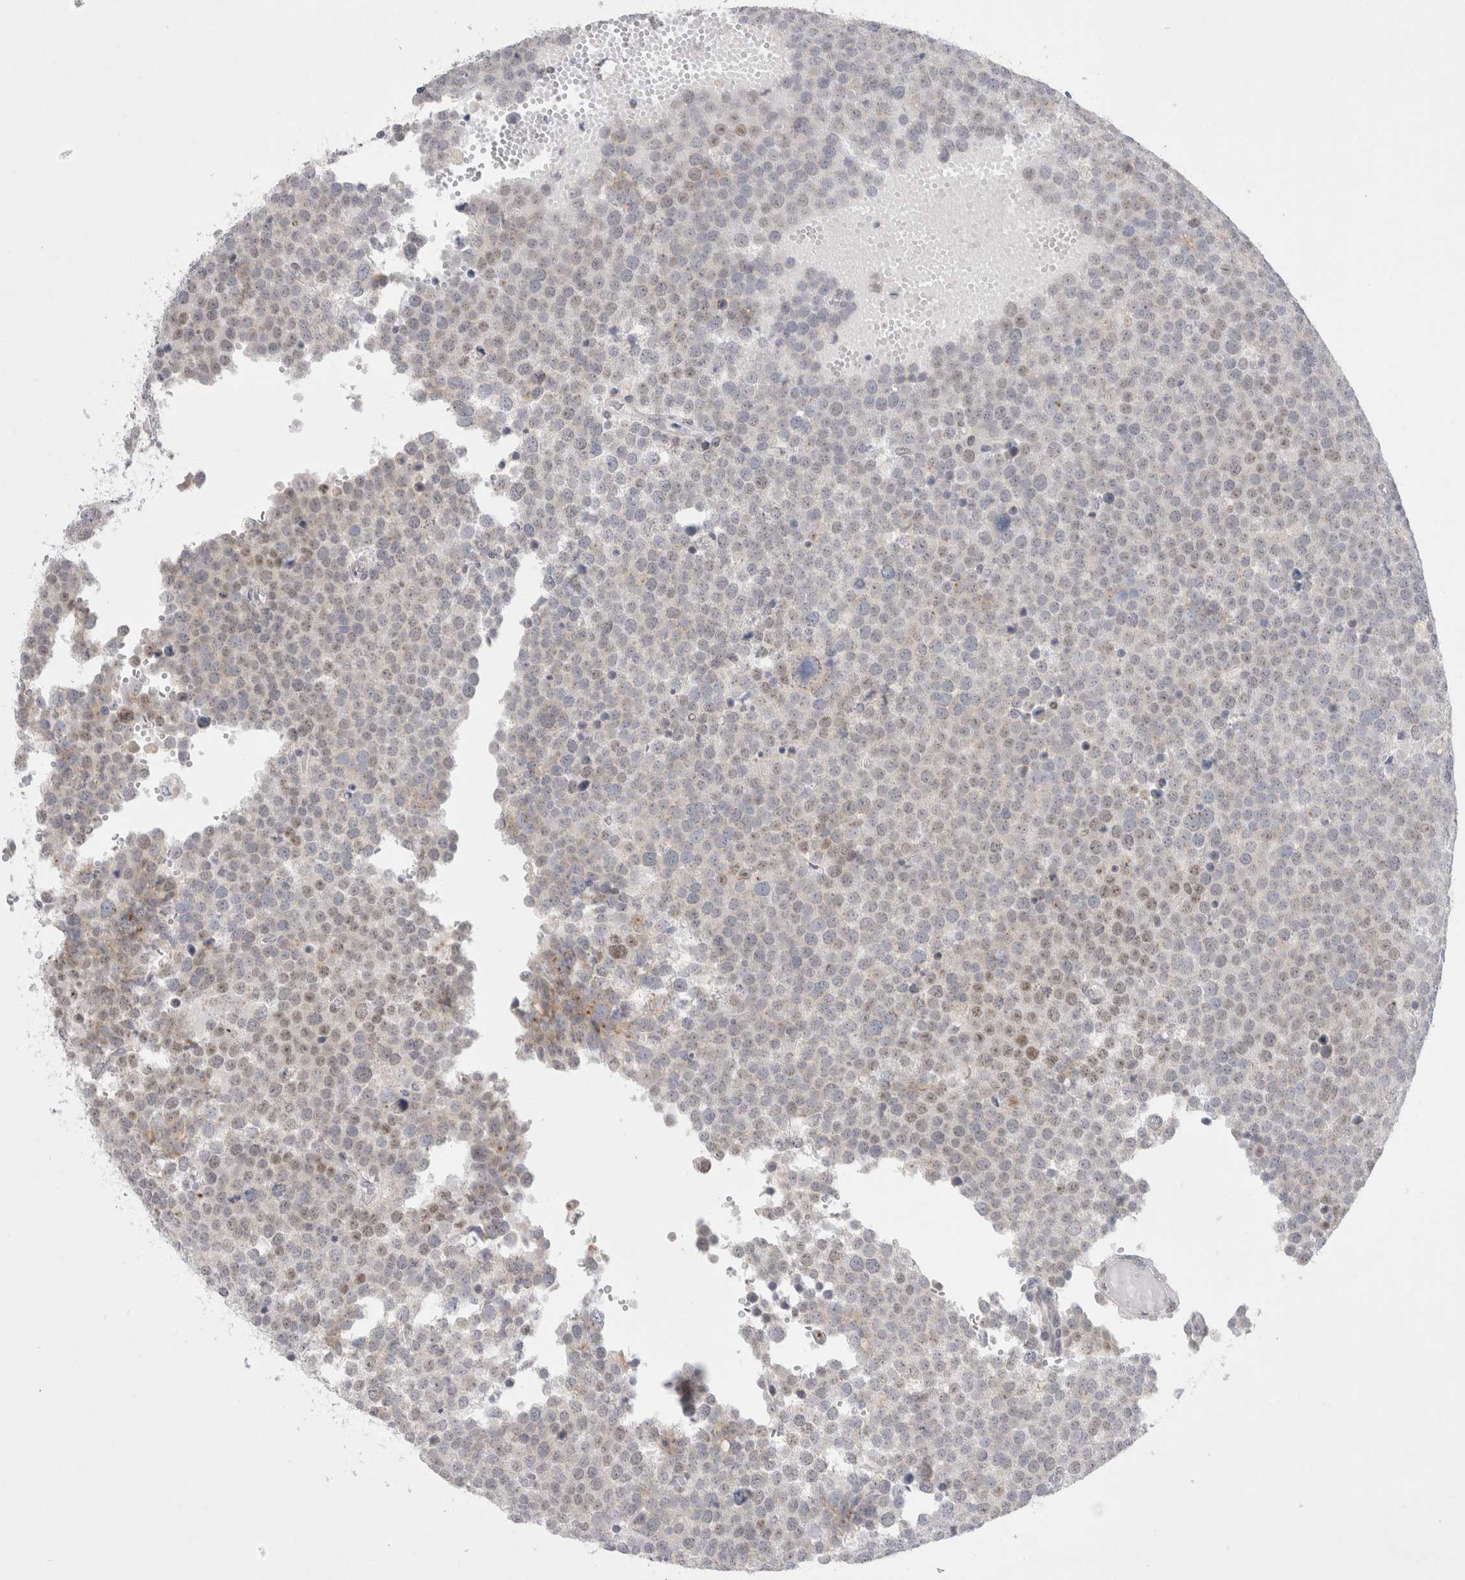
{"staining": {"intensity": "moderate", "quantity": "<25%", "location": "nuclear"}, "tissue": "testis cancer", "cell_type": "Tumor cells", "image_type": "cancer", "snomed": [{"axis": "morphology", "description": "Seminoma, NOS"}, {"axis": "topography", "description": "Testis"}], "caption": "The micrograph displays immunohistochemical staining of seminoma (testis). There is moderate nuclear expression is identified in approximately <25% of tumor cells. (brown staining indicates protein expression, while blue staining denotes nuclei).", "gene": "TRMT1L", "patient": {"sex": "male", "age": 71}}